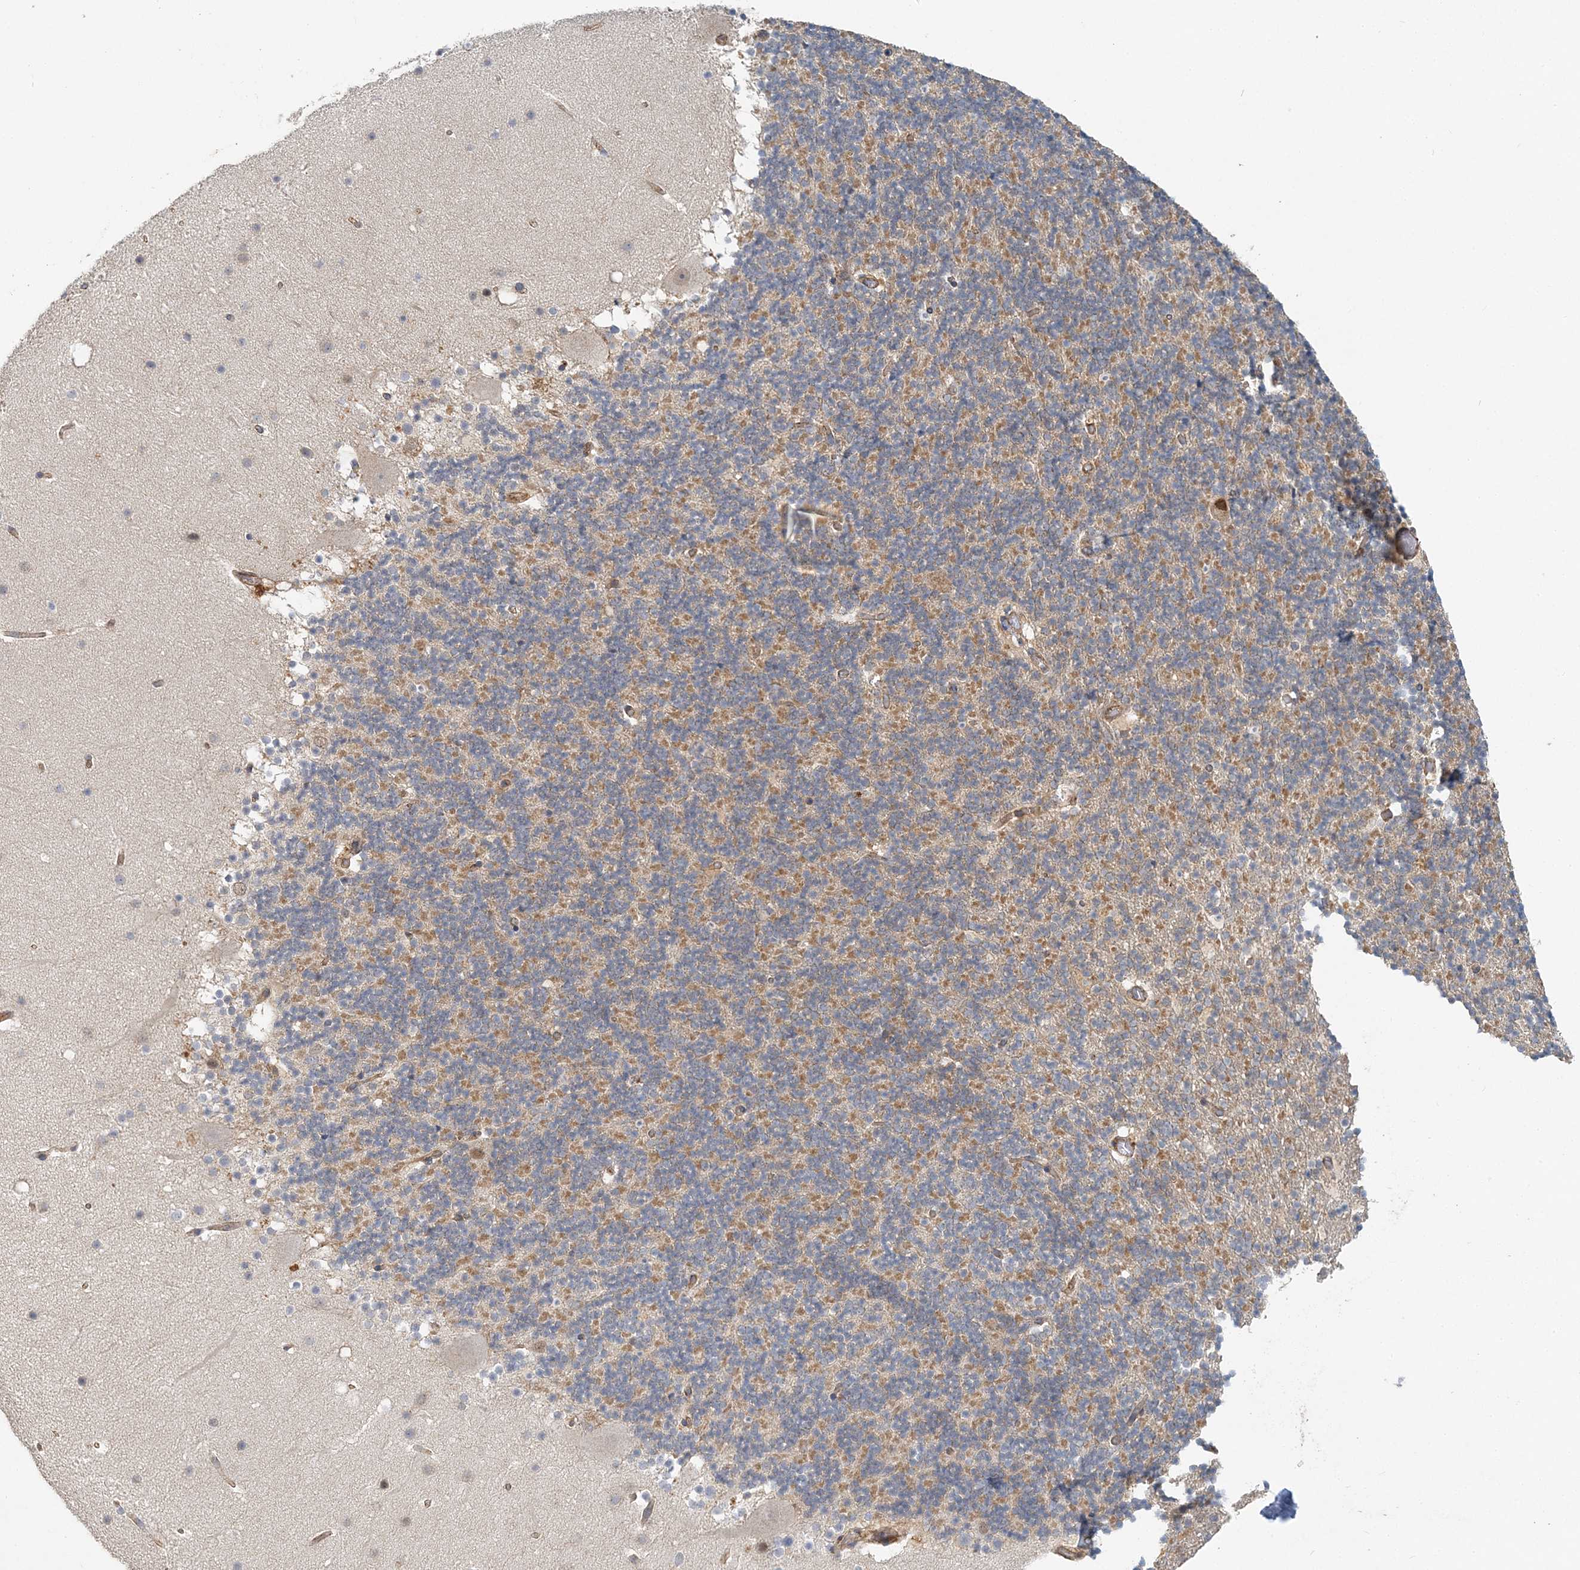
{"staining": {"intensity": "moderate", "quantity": "<25%", "location": "cytoplasmic/membranous"}, "tissue": "cerebellum", "cell_type": "Cells in granular layer", "image_type": "normal", "snomed": [{"axis": "morphology", "description": "Normal tissue, NOS"}, {"axis": "topography", "description": "Cerebellum"}], "caption": "High-power microscopy captured an immunohistochemistry (IHC) micrograph of unremarkable cerebellum, revealing moderate cytoplasmic/membranous expression in about <25% of cells in granular layer. Nuclei are stained in blue.", "gene": "MAT2B", "patient": {"sex": "male", "age": 57}}